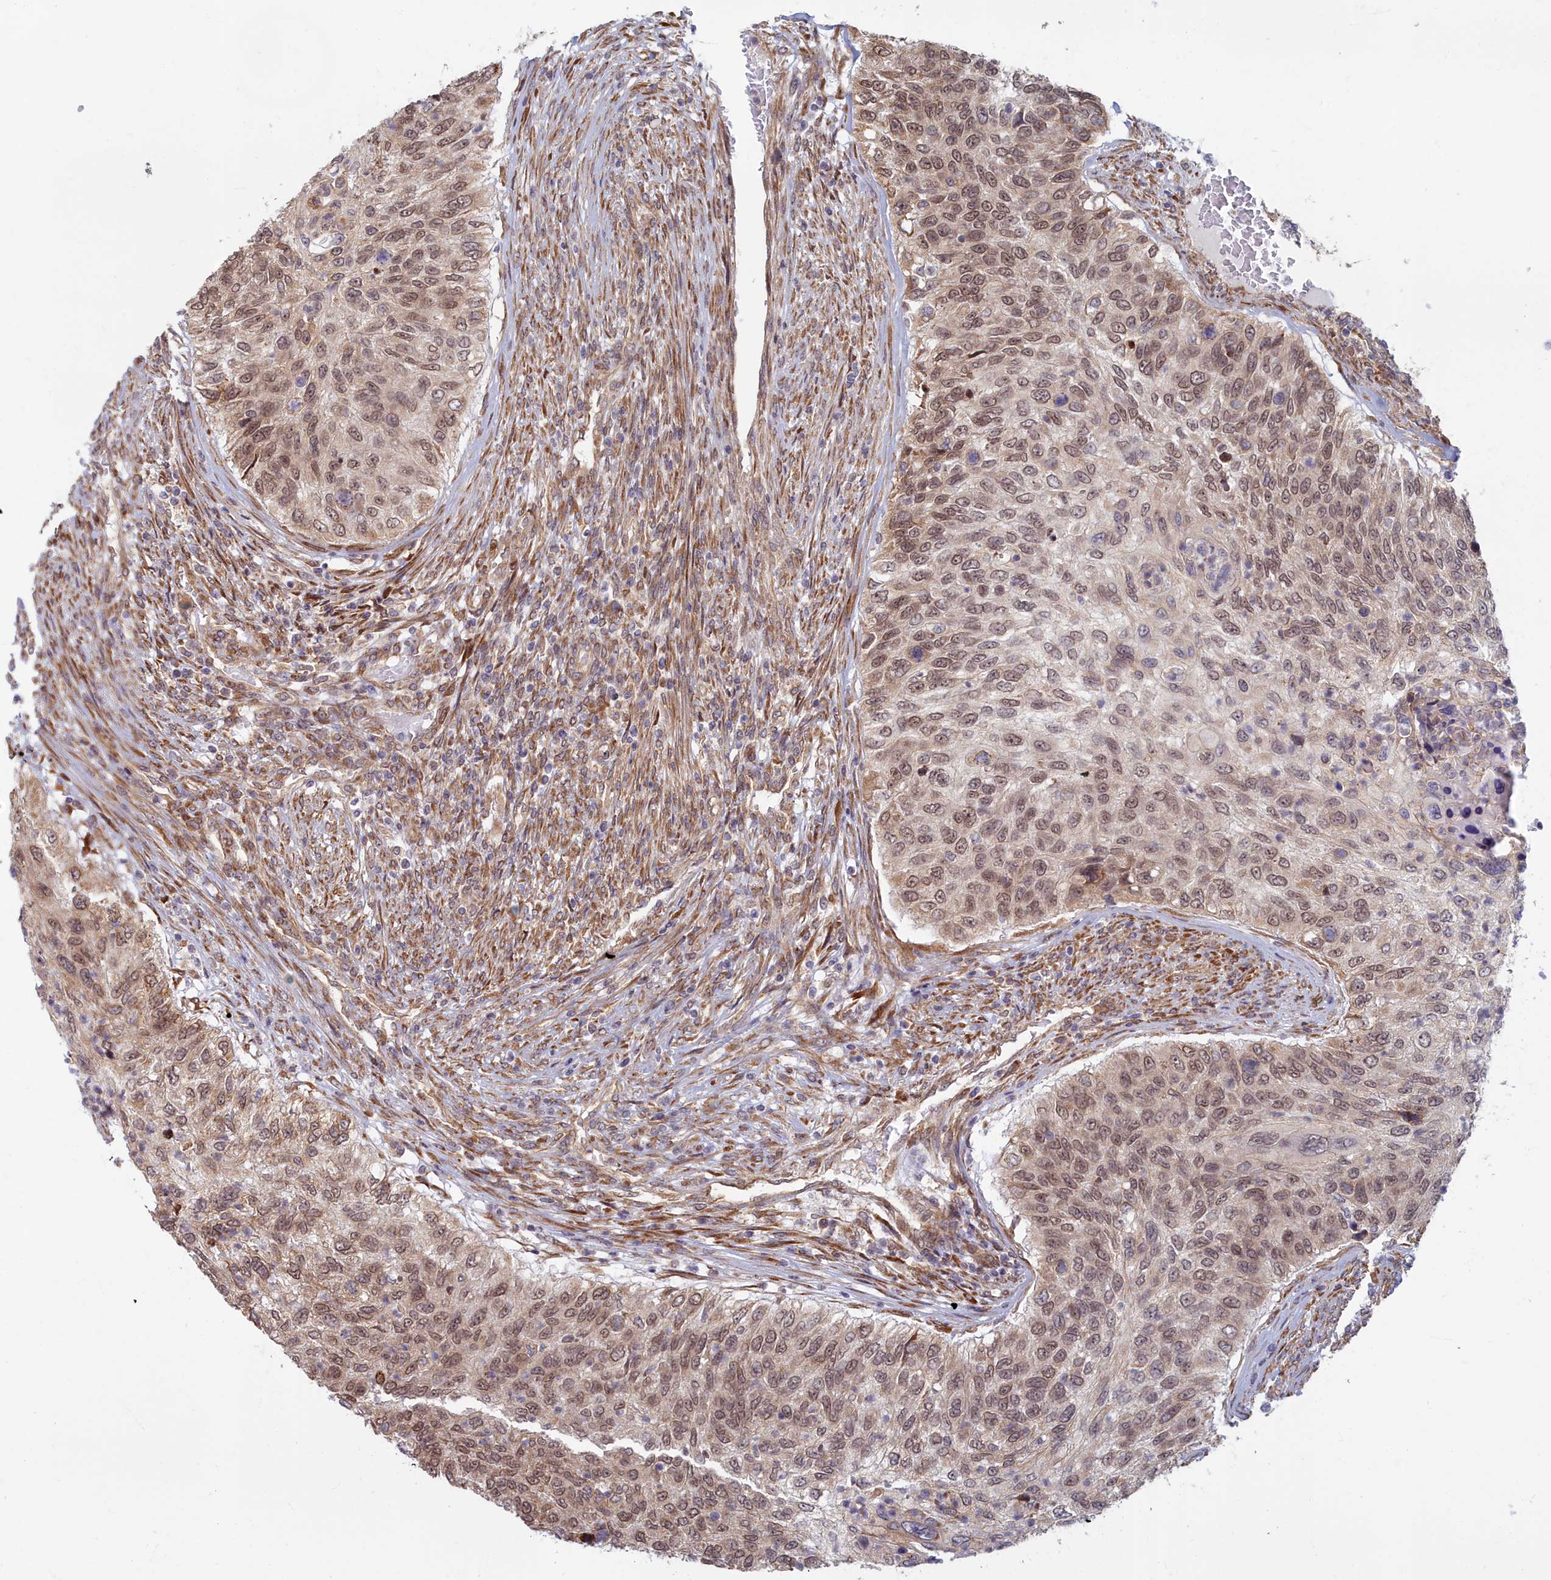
{"staining": {"intensity": "moderate", "quantity": ">75%", "location": "nuclear"}, "tissue": "urothelial cancer", "cell_type": "Tumor cells", "image_type": "cancer", "snomed": [{"axis": "morphology", "description": "Urothelial carcinoma, High grade"}, {"axis": "topography", "description": "Urinary bladder"}], "caption": "IHC image of urothelial carcinoma (high-grade) stained for a protein (brown), which demonstrates medium levels of moderate nuclear expression in about >75% of tumor cells.", "gene": "MAK16", "patient": {"sex": "female", "age": 60}}